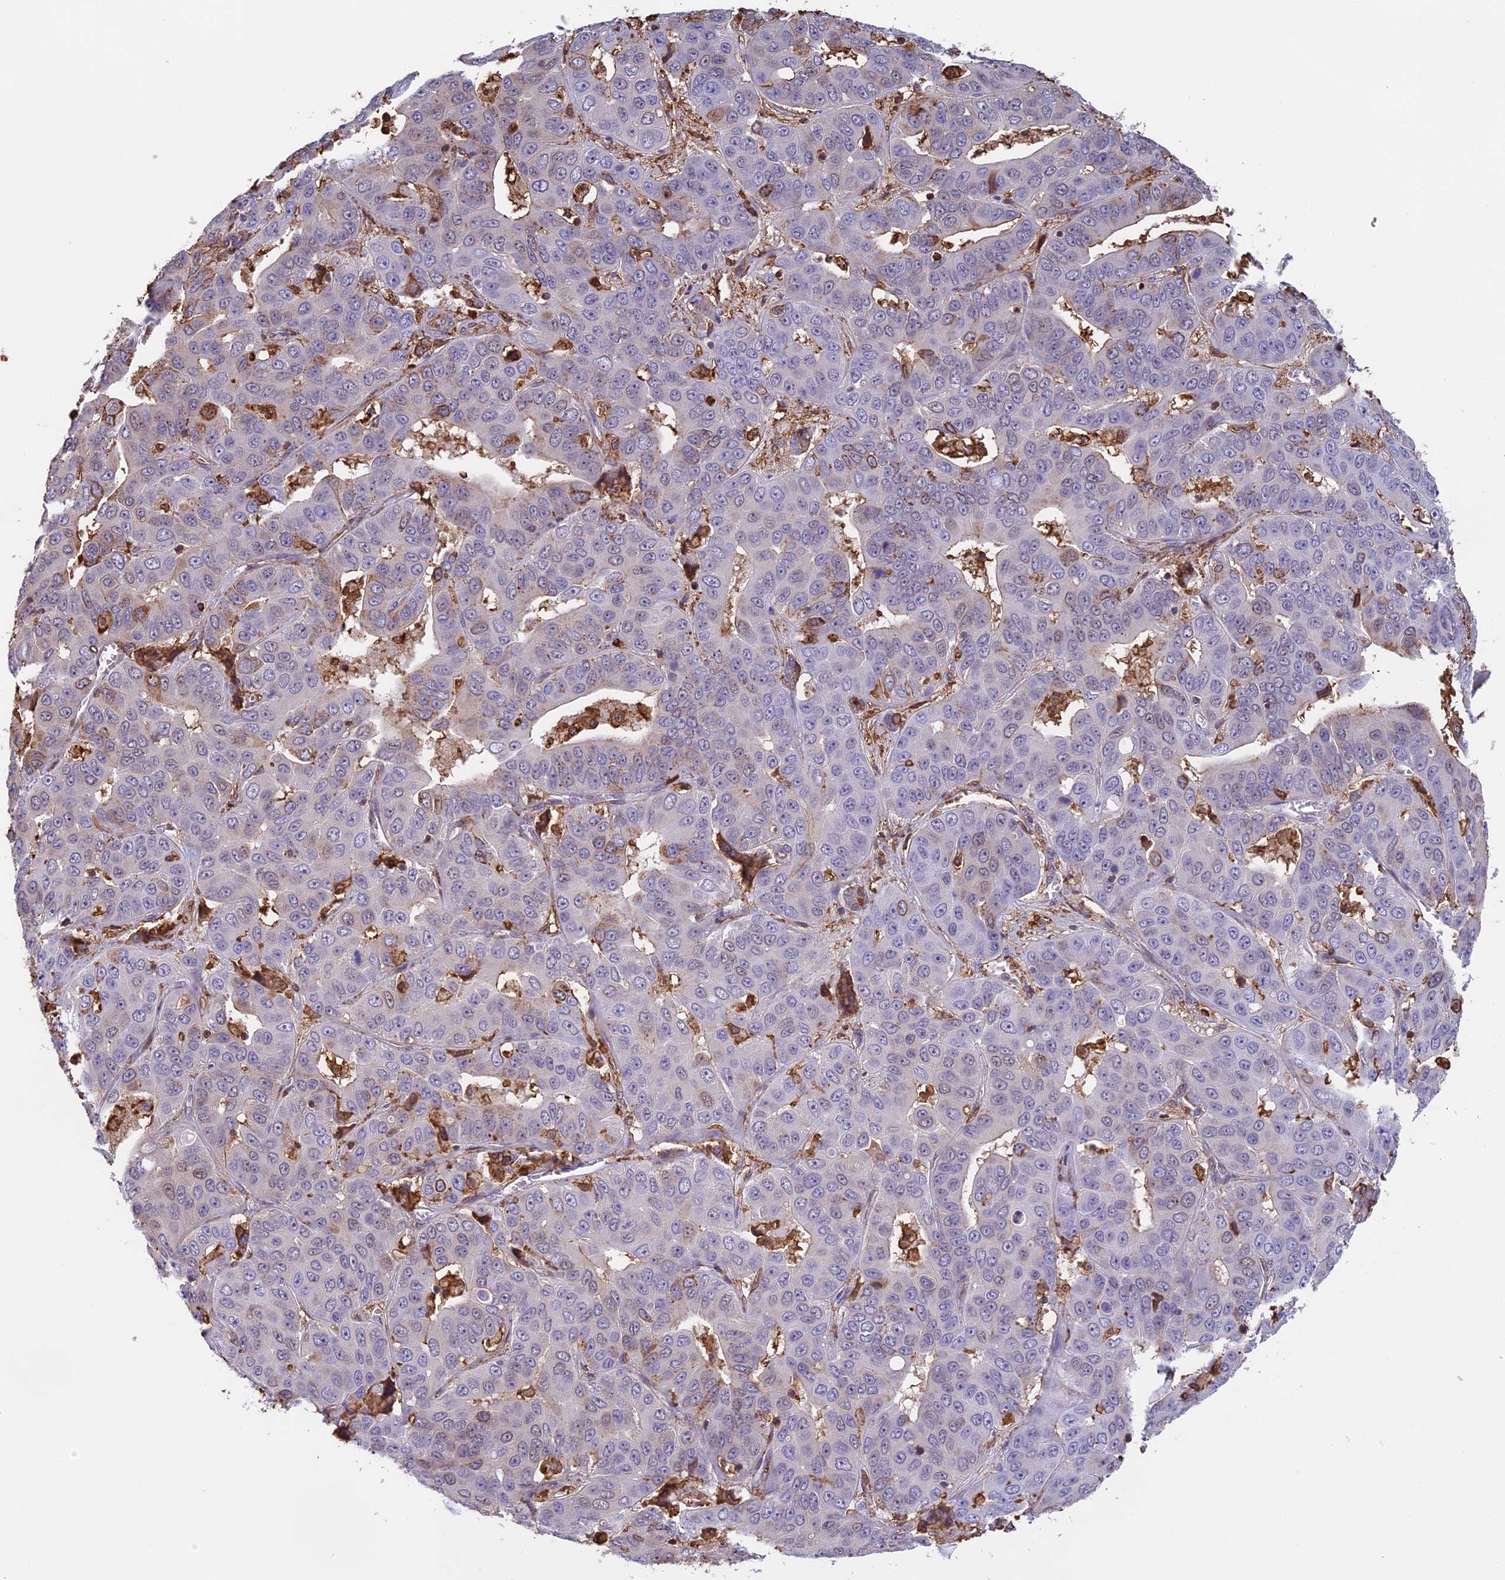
{"staining": {"intensity": "weak", "quantity": "<25%", "location": "cytoplasmic/membranous"}, "tissue": "liver cancer", "cell_type": "Tumor cells", "image_type": "cancer", "snomed": [{"axis": "morphology", "description": "Cholangiocarcinoma"}, {"axis": "topography", "description": "Liver"}], "caption": "Immunohistochemistry (IHC) of human liver cancer (cholangiocarcinoma) shows no positivity in tumor cells. The staining is performed using DAB (3,3'-diaminobenzidine) brown chromogen with nuclei counter-stained in using hematoxylin.", "gene": "TMEM255B", "patient": {"sex": "female", "age": 52}}